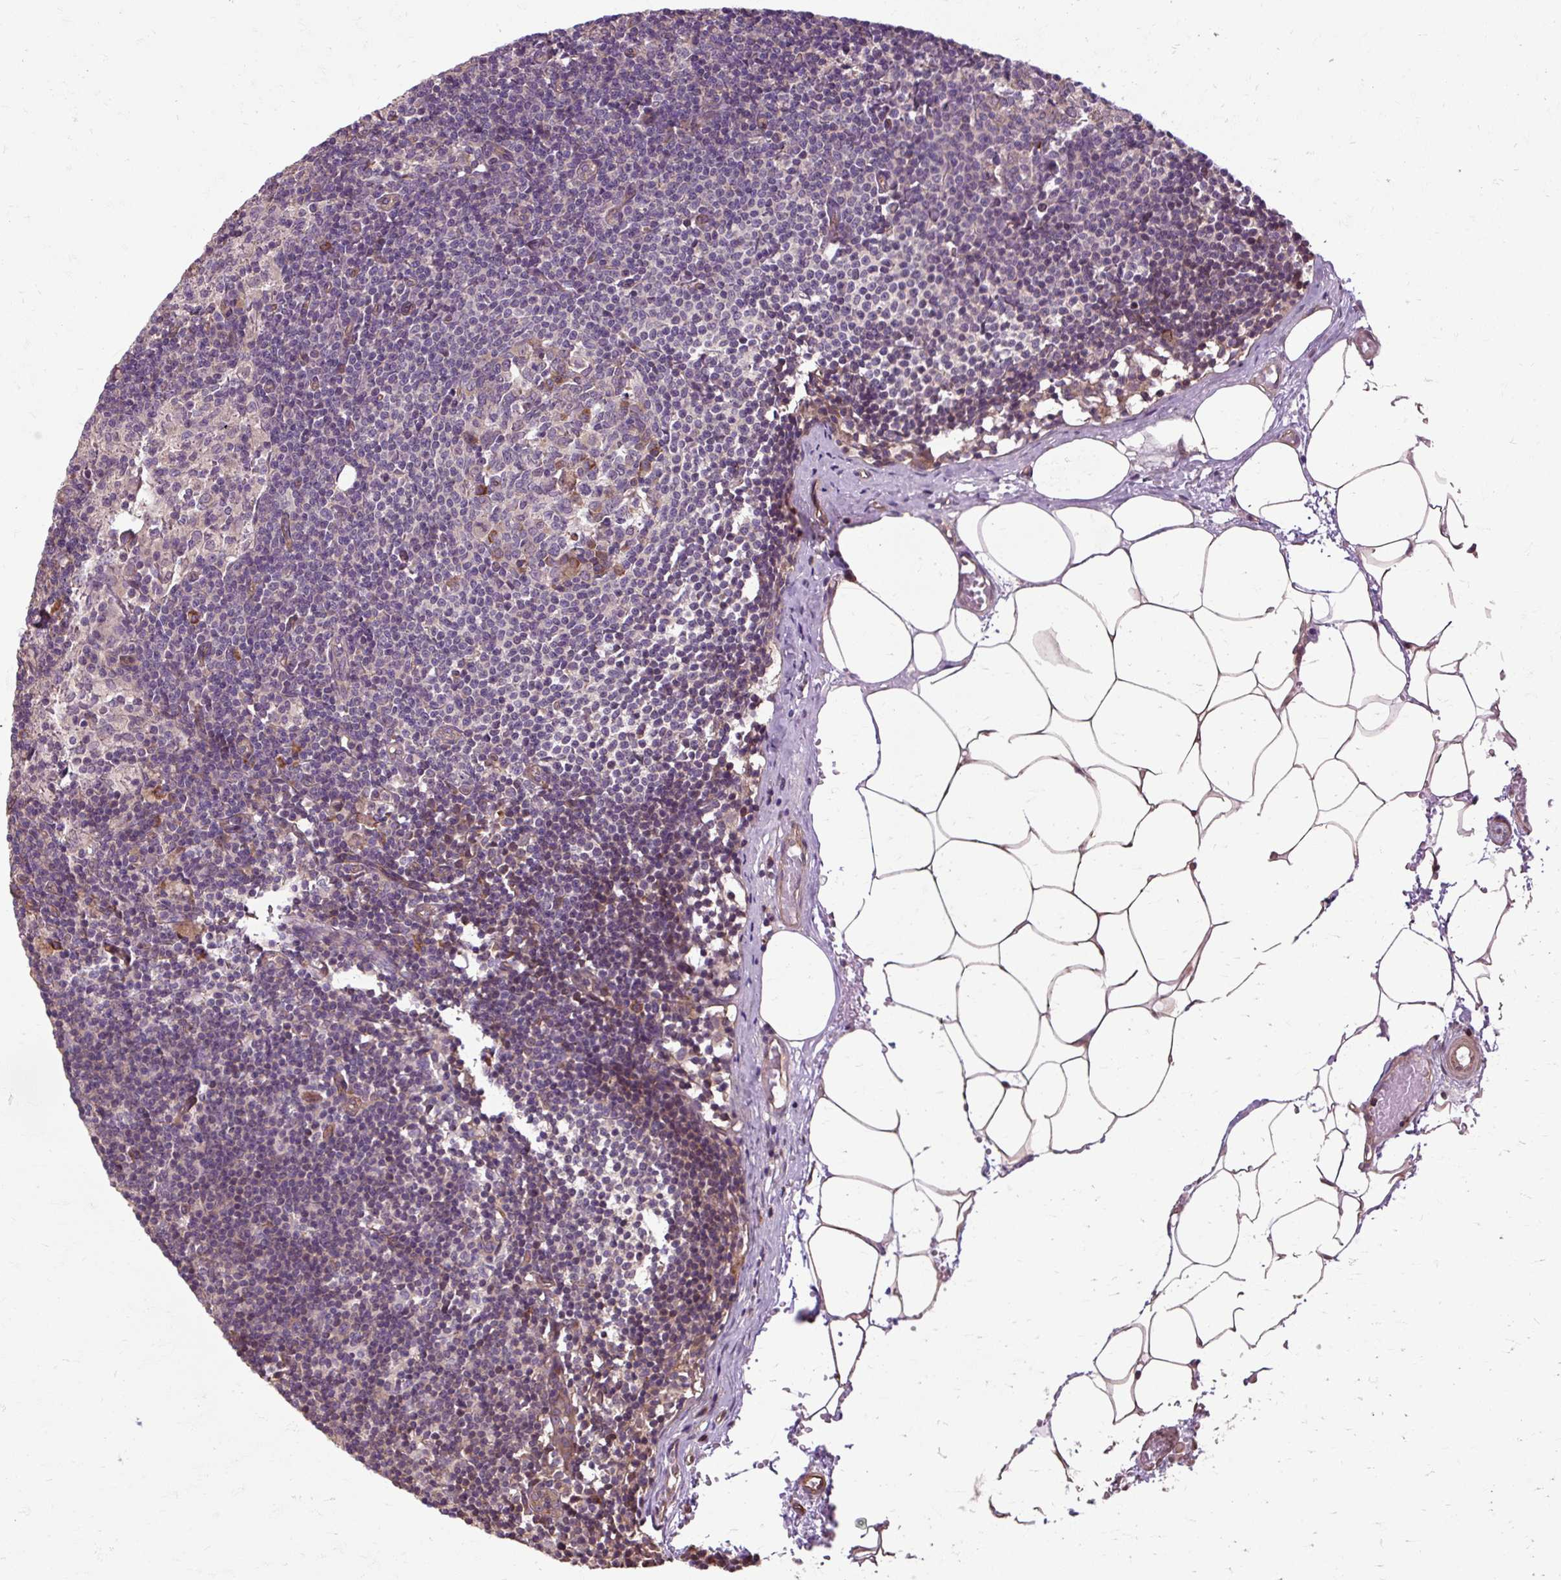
{"staining": {"intensity": "strong", "quantity": "<25%", "location": "cytoplasmic/membranous"}, "tissue": "lymph node", "cell_type": "Germinal center cells", "image_type": "normal", "snomed": [{"axis": "morphology", "description": "Normal tissue, NOS"}, {"axis": "topography", "description": "Lymph node"}], "caption": "Lymph node stained with DAB (3,3'-diaminobenzidine) immunohistochemistry demonstrates medium levels of strong cytoplasmic/membranous staining in about <25% of germinal center cells. The staining is performed using DAB brown chromogen to label protein expression. The nuclei are counter-stained blue using hematoxylin.", "gene": "FLRT1", "patient": {"sex": "male", "age": 49}}